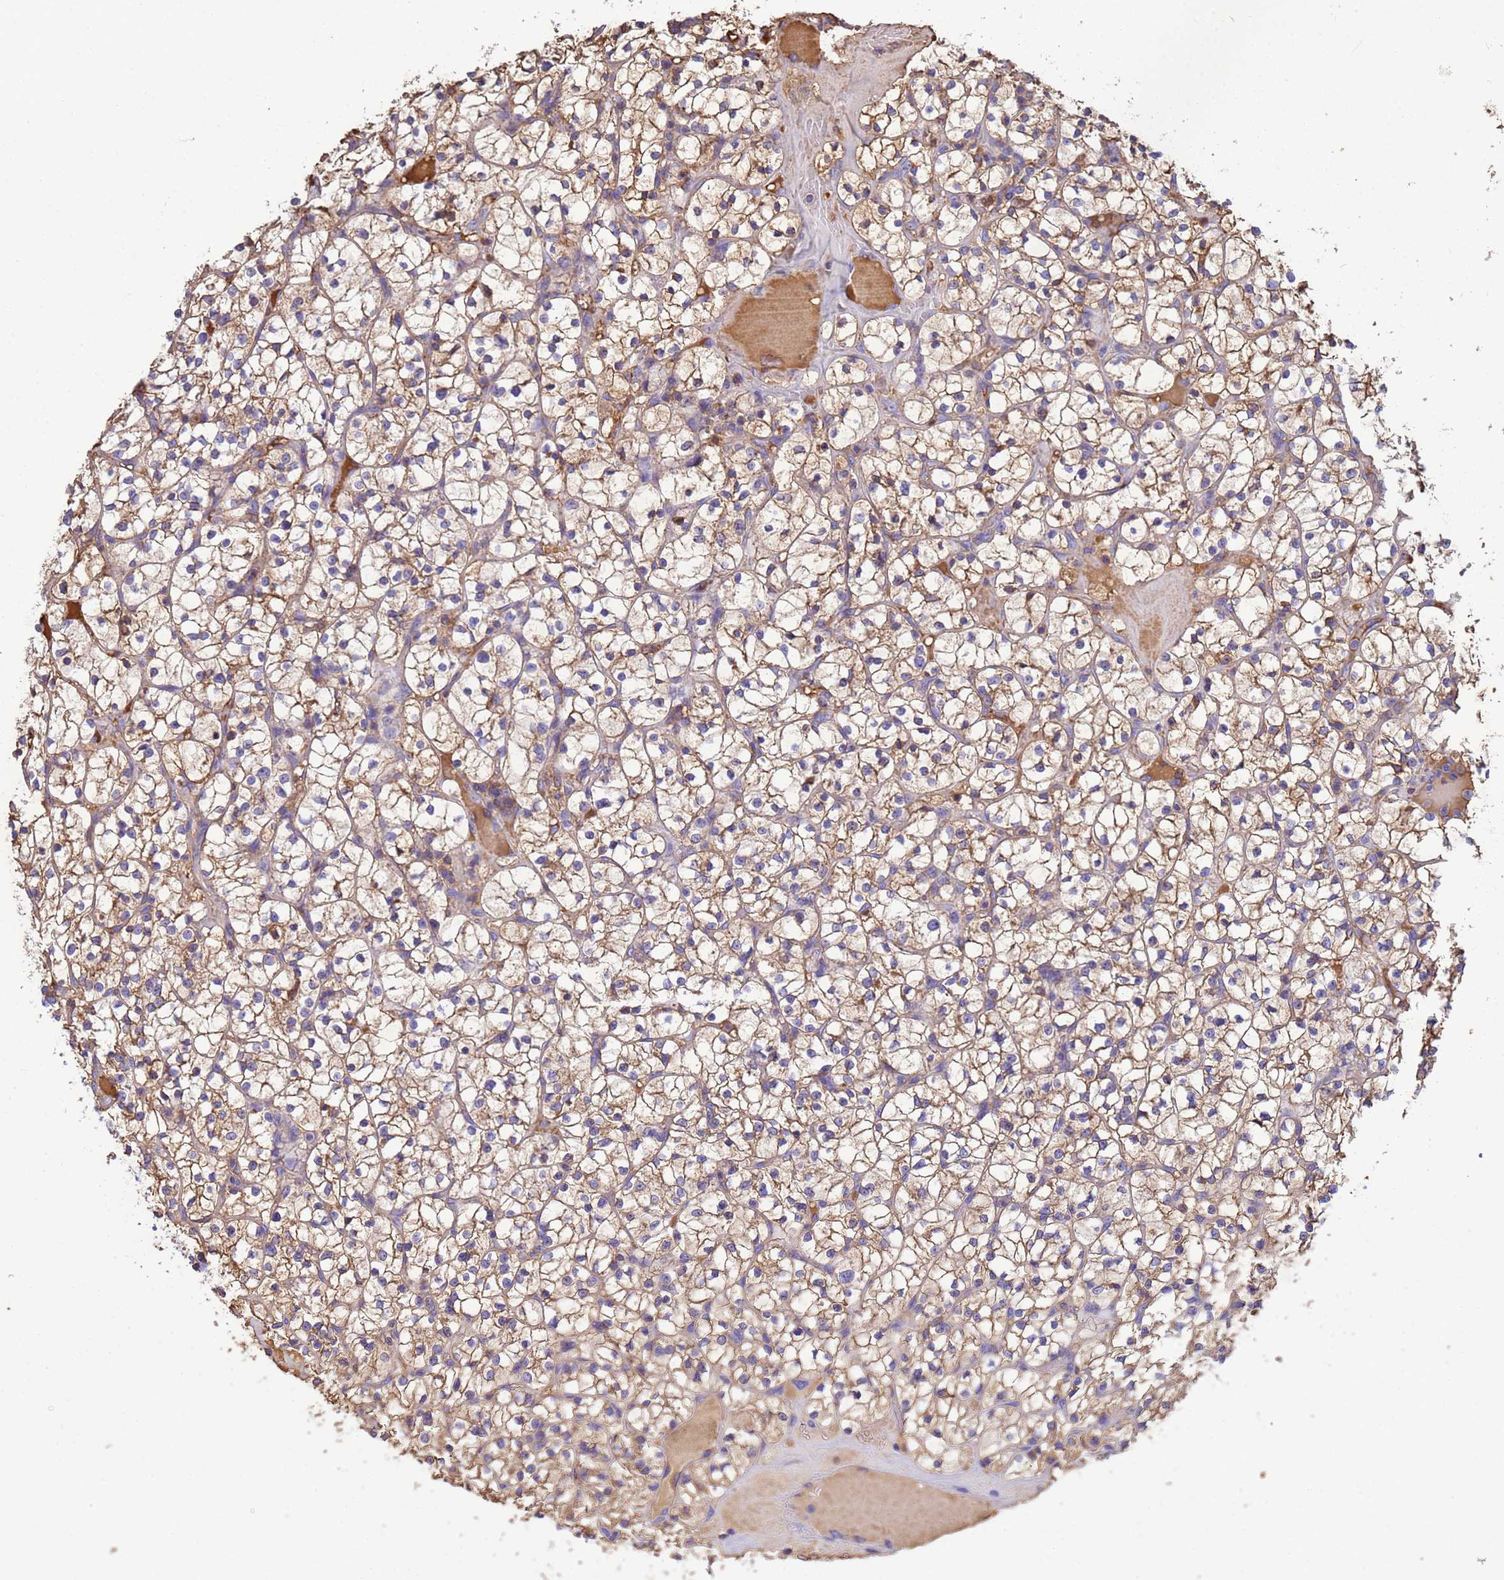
{"staining": {"intensity": "weak", "quantity": ">75%", "location": "cytoplasmic/membranous"}, "tissue": "renal cancer", "cell_type": "Tumor cells", "image_type": "cancer", "snomed": [{"axis": "morphology", "description": "Adenocarcinoma, NOS"}, {"axis": "topography", "description": "Kidney"}], "caption": "Weak cytoplasmic/membranous expression is present in about >75% of tumor cells in renal cancer. (Brightfield microscopy of DAB IHC at high magnification).", "gene": "GLUD1", "patient": {"sex": "female", "age": 64}}